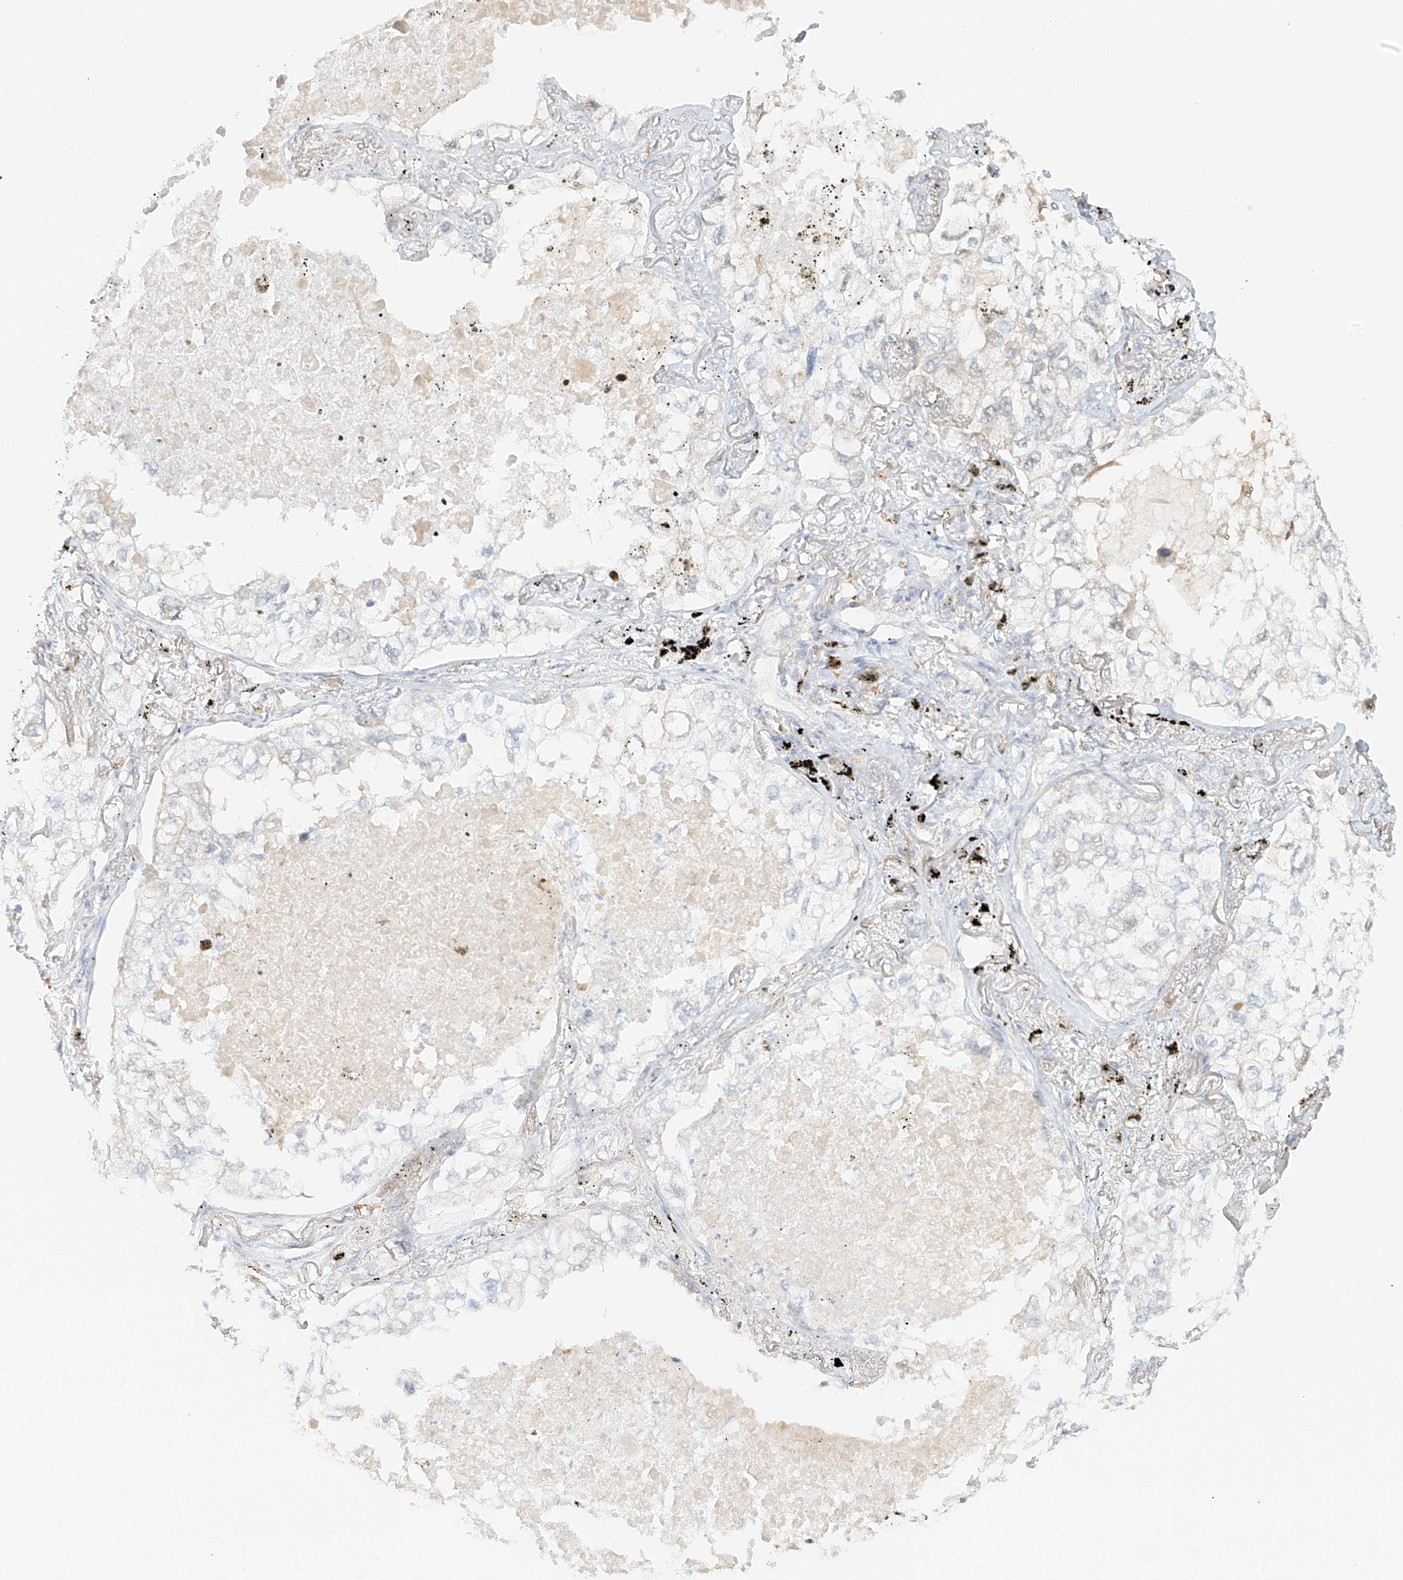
{"staining": {"intensity": "negative", "quantity": "none", "location": "none"}, "tissue": "lung cancer", "cell_type": "Tumor cells", "image_type": "cancer", "snomed": [{"axis": "morphology", "description": "Adenocarcinoma, NOS"}, {"axis": "topography", "description": "Lung"}], "caption": "Immunohistochemical staining of lung cancer exhibits no significant positivity in tumor cells.", "gene": "UPK1B", "patient": {"sex": "male", "age": 65}}